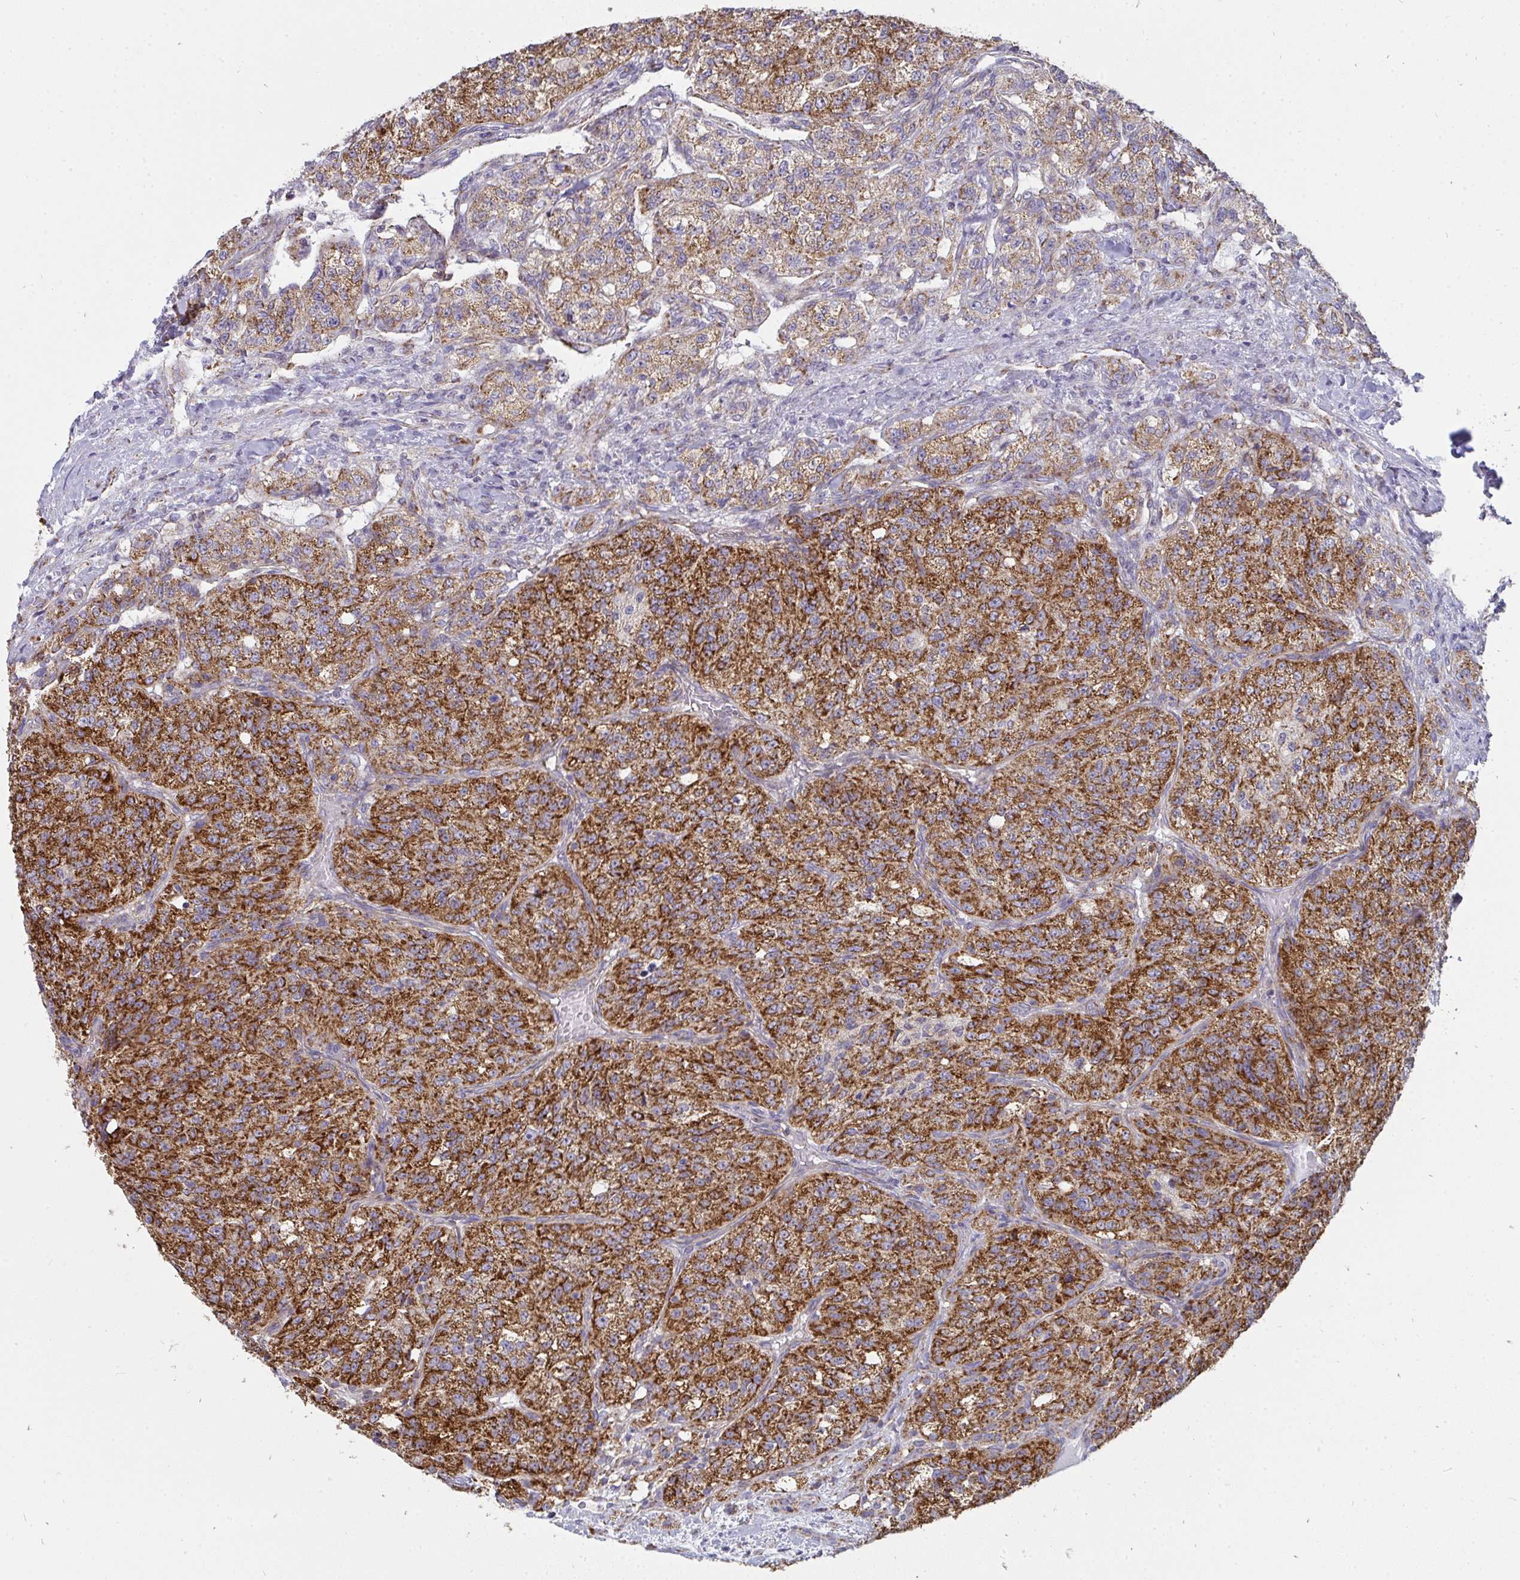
{"staining": {"intensity": "strong", "quantity": ">75%", "location": "cytoplasmic/membranous"}, "tissue": "renal cancer", "cell_type": "Tumor cells", "image_type": "cancer", "snomed": [{"axis": "morphology", "description": "Adenocarcinoma, NOS"}, {"axis": "topography", "description": "Kidney"}], "caption": "Immunohistochemistry (IHC) image of adenocarcinoma (renal) stained for a protein (brown), which demonstrates high levels of strong cytoplasmic/membranous expression in approximately >75% of tumor cells.", "gene": "FAHD1", "patient": {"sex": "female", "age": 63}}